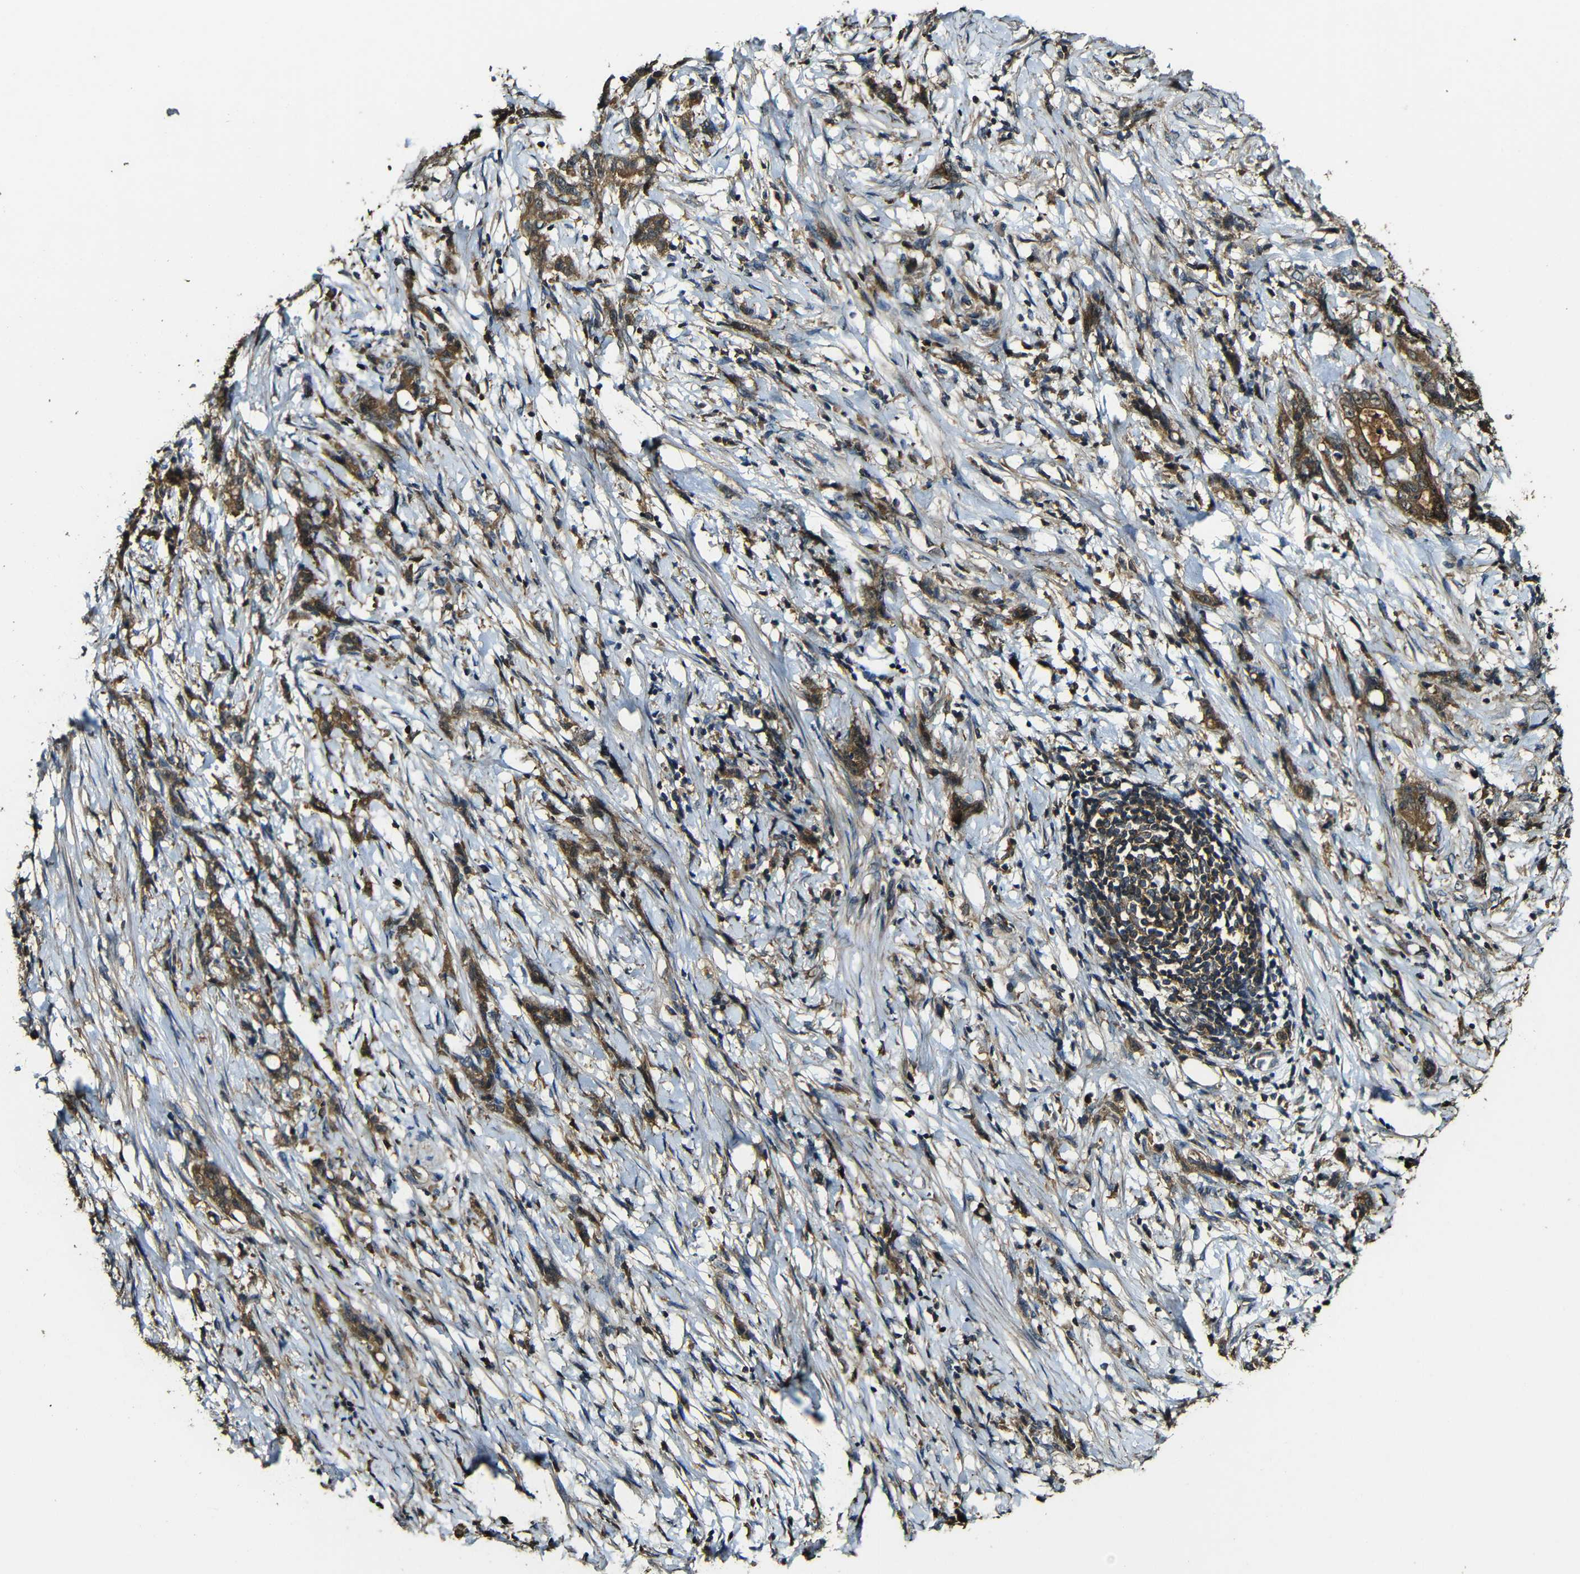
{"staining": {"intensity": "strong", "quantity": ">75%", "location": "cytoplasmic/membranous"}, "tissue": "stomach cancer", "cell_type": "Tumor cells", "image_type": "cancer", "snomed": [{"axis": "morphology", "description": "Adenocarcinoma, NOS"}, {"axis": "topography", "description": "Stomach, lower"}], "caption": "Stomach cancer (adenocarcinoma) stained with IHC shows strong cytoplasmic/membranous positivity in approximately >75% of tumor cells.", "gene": "CASP8", "patient": {"sex": "male", "age": 88}}